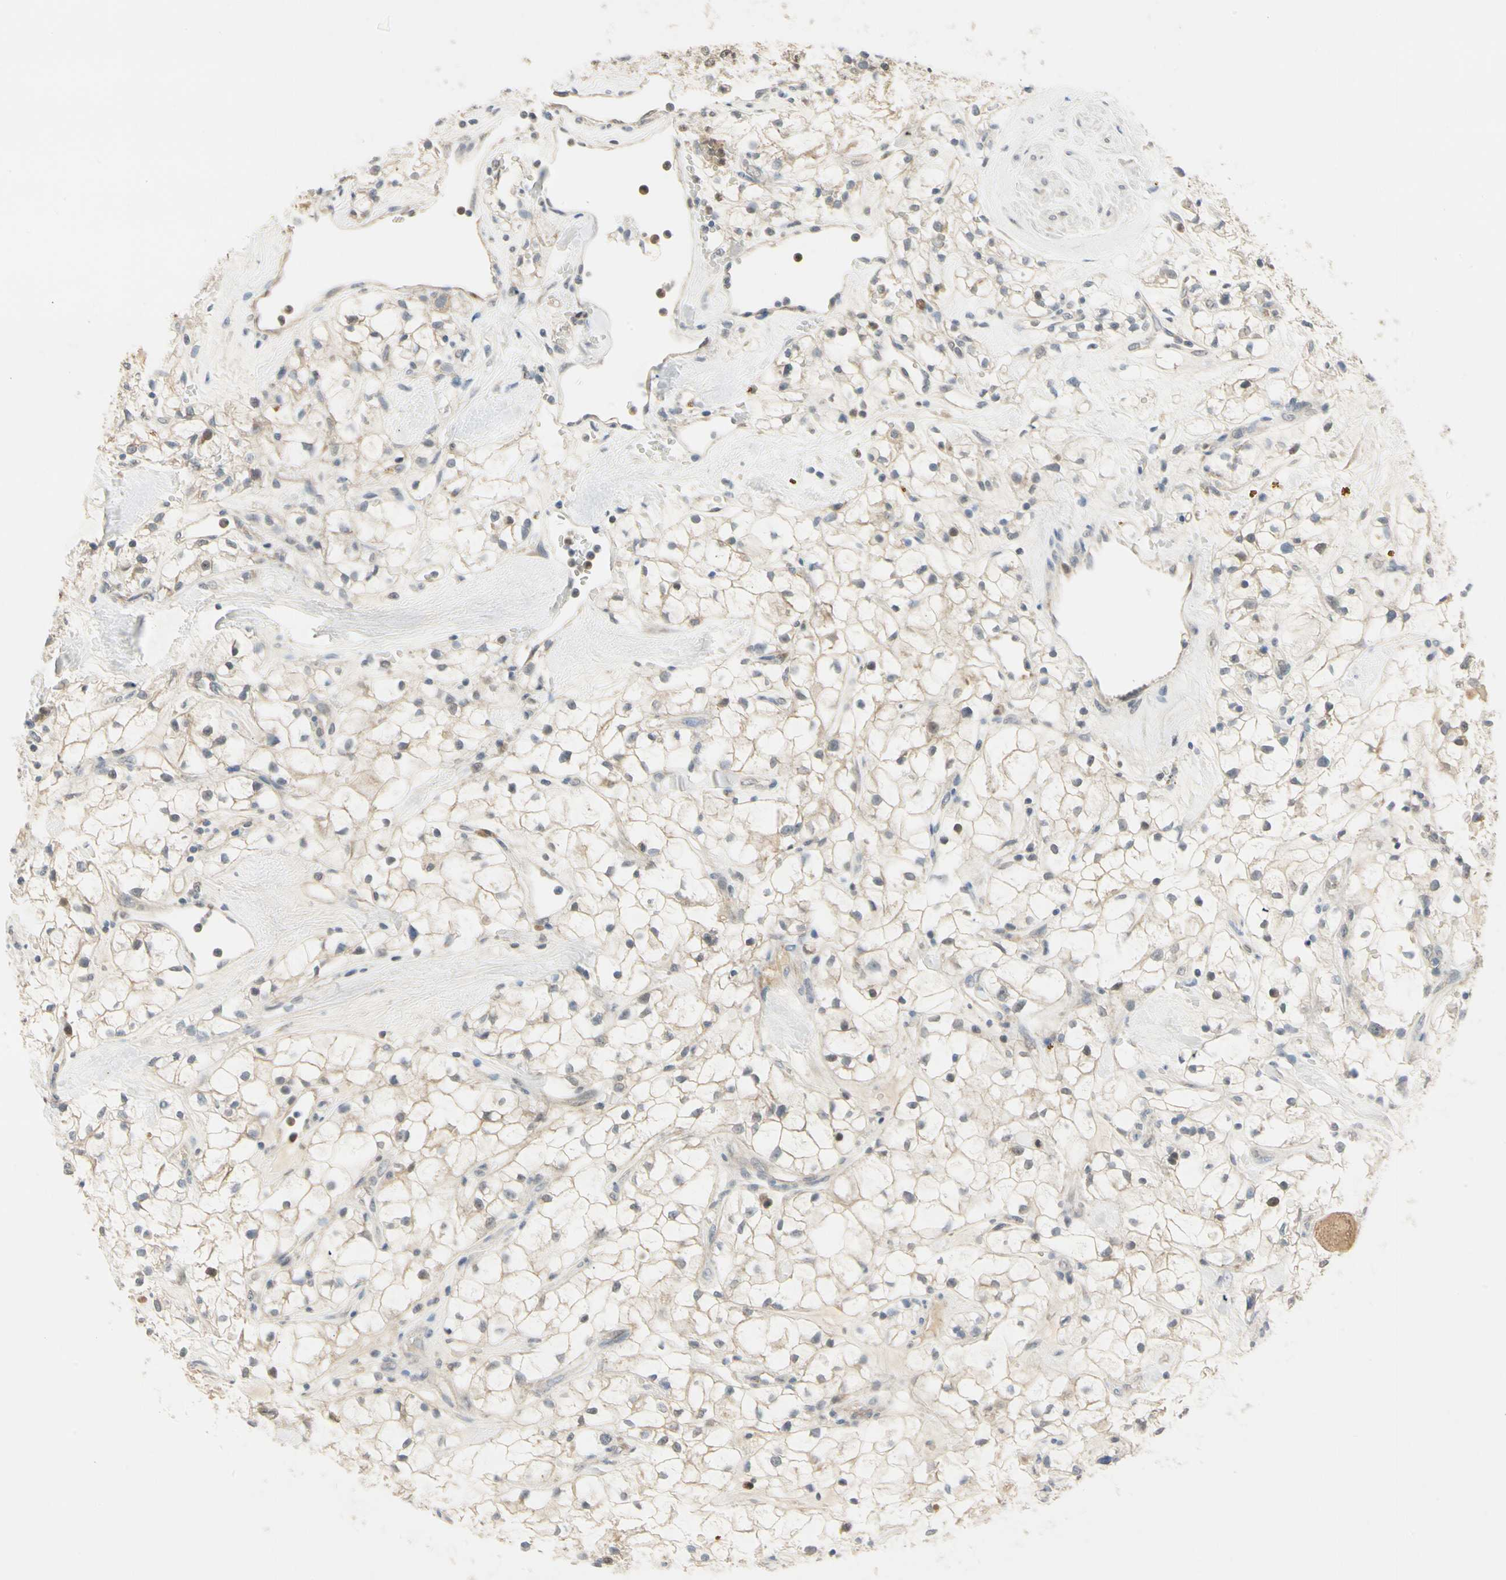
{"staining": {"intensity": "negative", "quantity": "none", "location": "none"}, "tissue": "renal cancer", "cell_type": "Tumor cells", "image_type": "cancer", "snomed": [{"axis": "morphology", "description": "Adenocarcinoma, NOS"}, {"axis": "topography", "description": "Kidney"}], "caption": "Renal adenocarcinoma was stained to show a protein in brown. There is no significant positivity in tumor cells.", "gene": "RIOX2", "patient": {"sex": "female", "age": 60}}